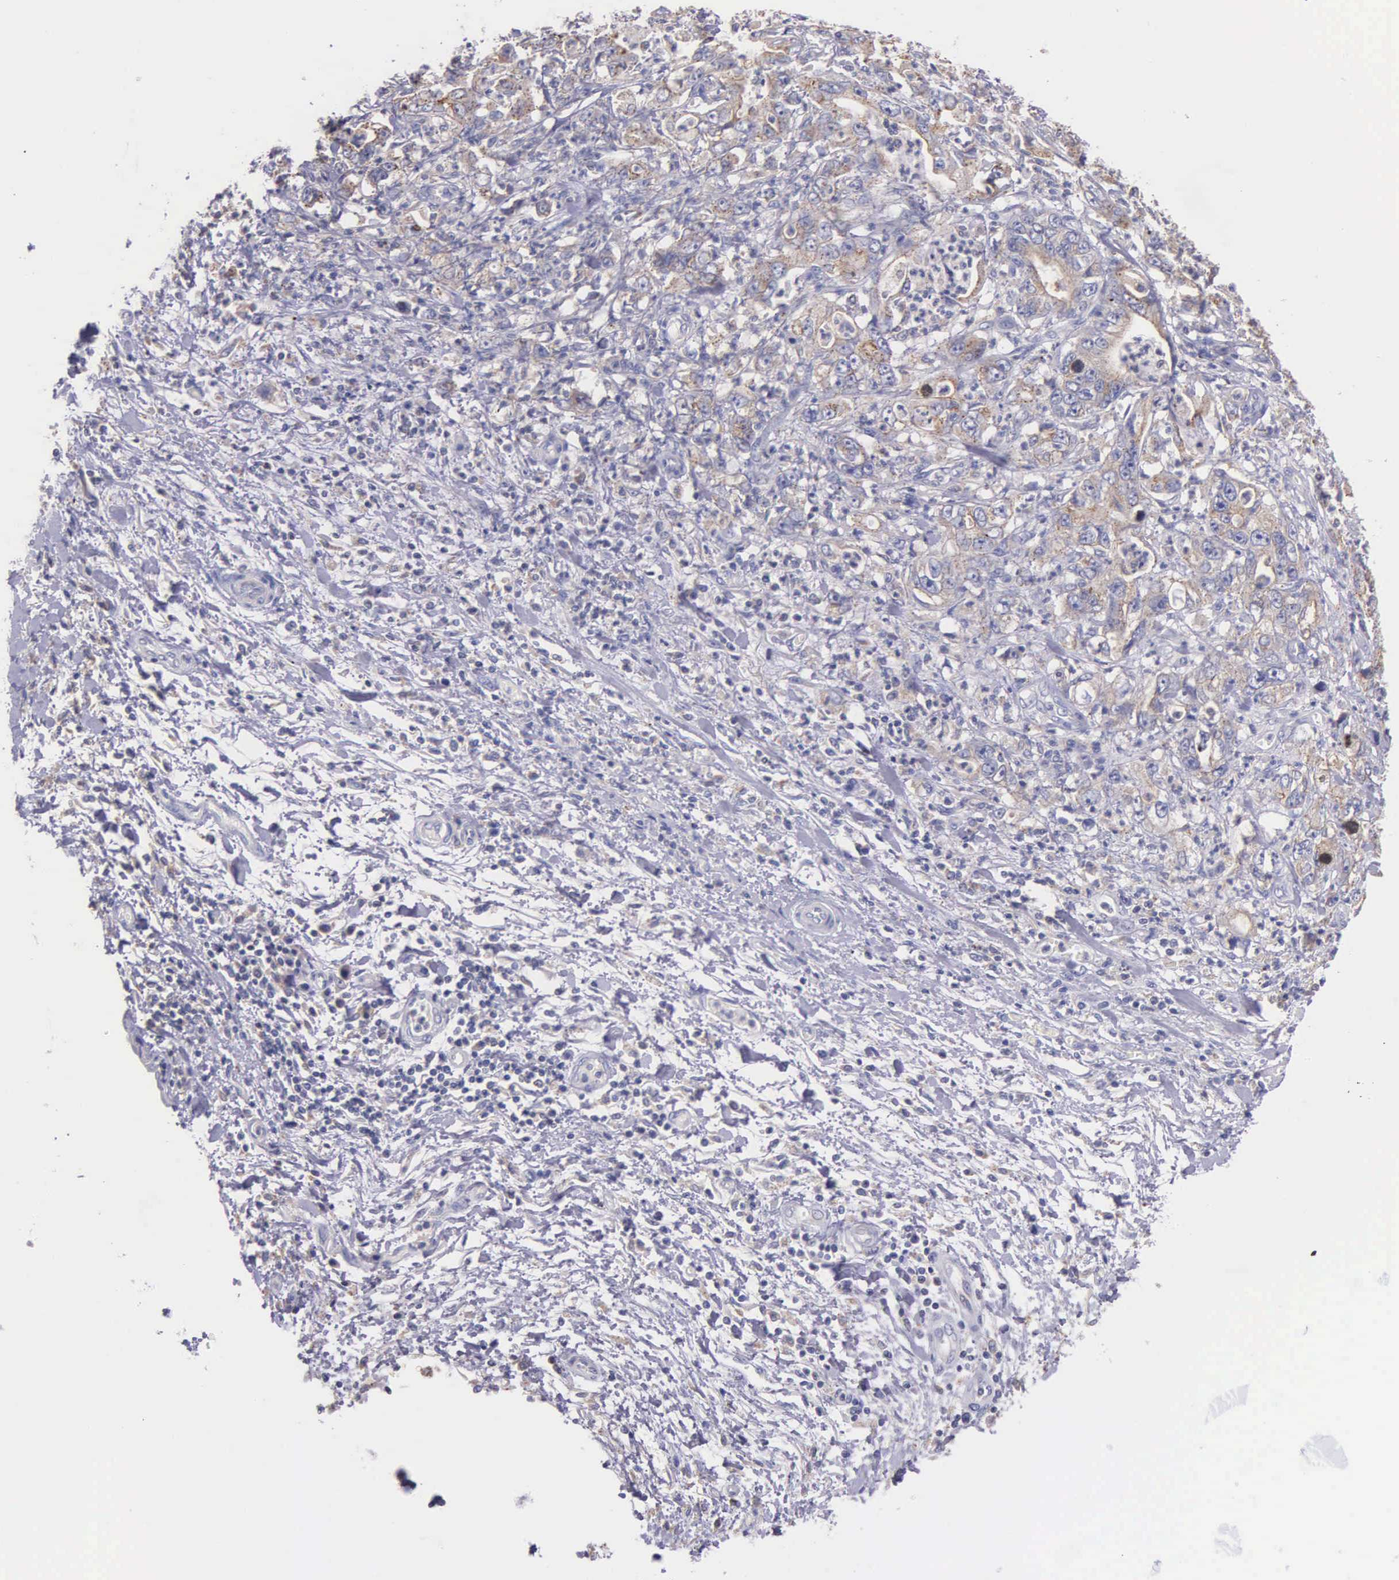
{"staining": {"intensity": "weak", "quantity": ">75%", "location": "cytoplasmic/membranous"}, "tissue": "stomach cancer", "cell_type": "Tumor cells", "image_type": "cancer", "snomed": [{"axis": "morphology", "description": "Adenocarcinoma, NOS"}, {"axis": "topography", "description": "Pancreas"}, {"axis": "topography", "description": "Stomach, upper"}], "caption": "Stomach adenocarcinoma stained with a brown dye demonstrates weak cytoplasmic/membranous positive positivity in approximately >75% of tumor cells.", "gene": "MIA2", "patient": {"sex": "male", "age": 77}}